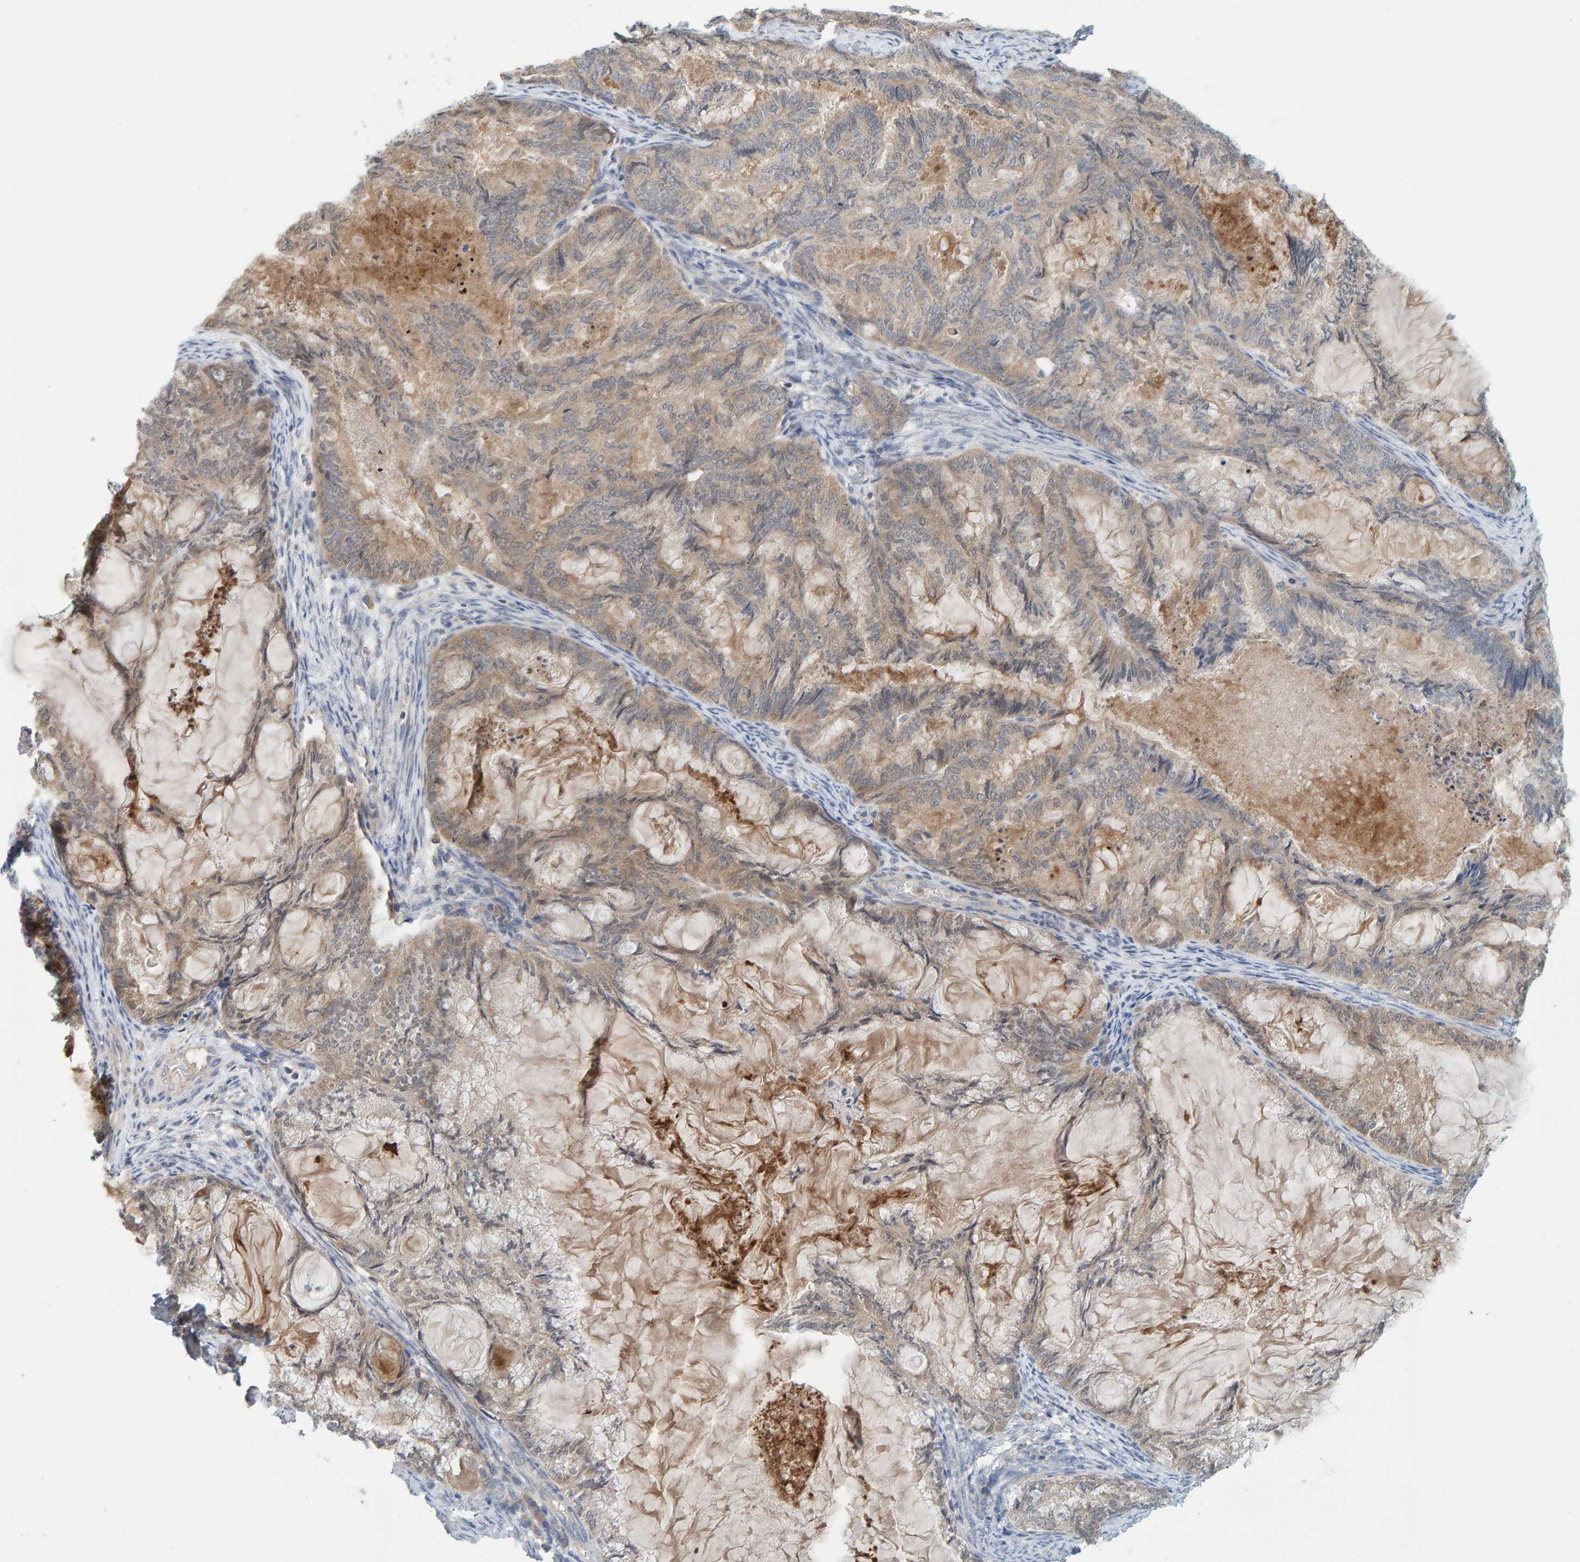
{"staining": {"intensity": "weak", "quantity": "<25%", "location": "cytoplasmic/membranous"}, "tissue": "endometrial cancer", "cell_type": "Tumor cells", "image_type": "cancer", "snomed": [{"axis": "morphology", "description": "Adenocarcinoma, NOS"}, {"axis": "topography", "description": "Endometrium"}], "caption": "A high-resolution histopathology image shows IHC staining of adenocarcinoma (endometrial), which shows no significant staining in tumor cells.", "gene": "TATDN1", "patient": {"sex": "female", "age": 86}}